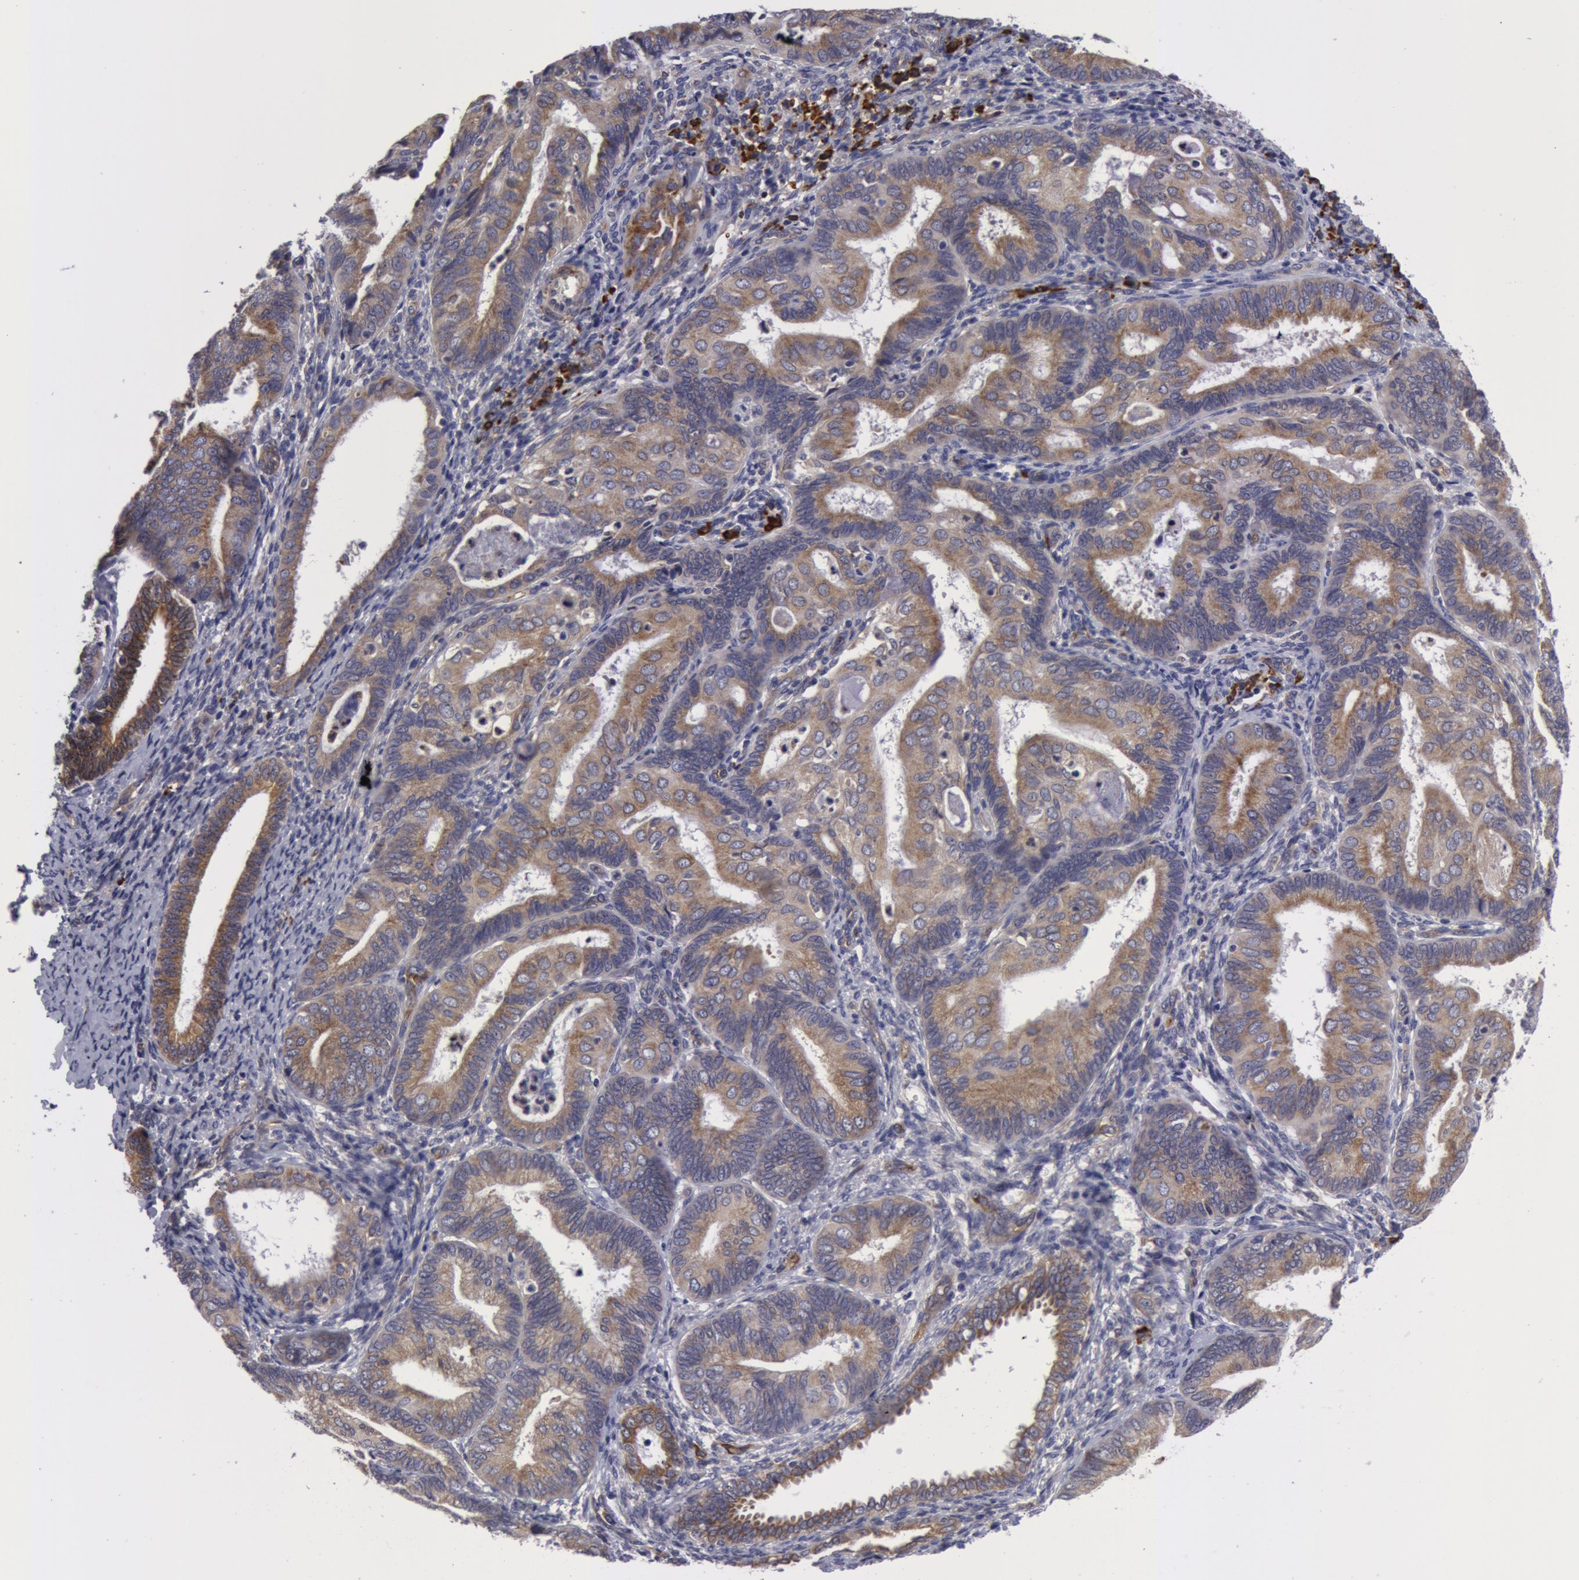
{"staining": {"intensity": "weak", "quantity": ">75%", "location": "cytoplasmic/membranous"}, "tissue": "endometrial cancer", "cell_type": "Tumor cells", "image_type": "cancer", "snomed": [{"axis": "morphology", "description": "Adenocarcinoma, NOS"}, {"axis": "topography", "description": "Endometrium"}], "caption": "Protein analysis of endometrial adenocarcinoma tissue exhibits weak cytoplasmic/membranous expression in about >75% of tumor cells.", "gene": "IL23A", "patient": {"sex": "female", "age": 63}}